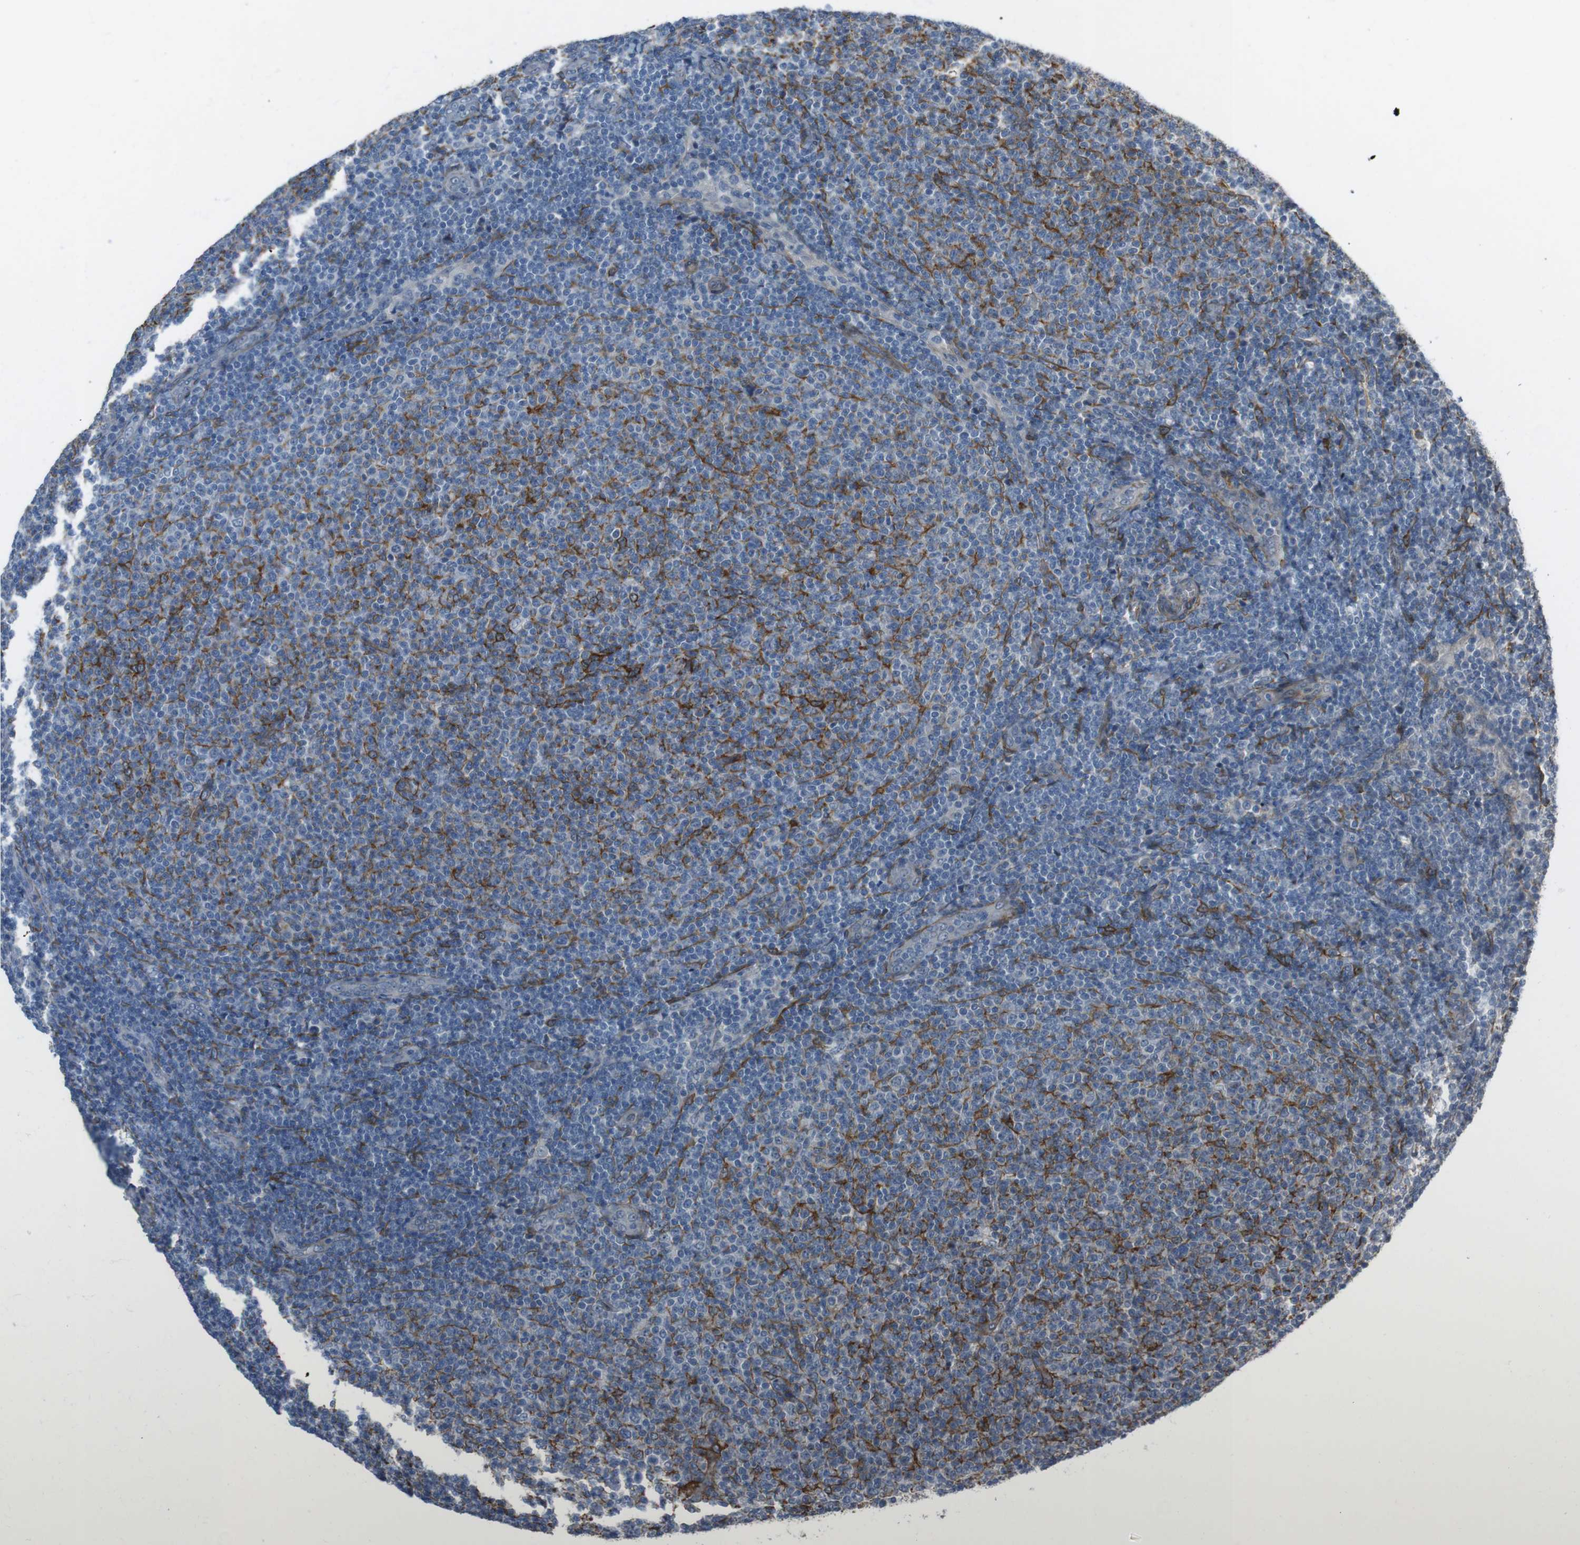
{"staining": {"intensity": "negative", "quantity": "none", "location": "none"}, "tissue": "lymphoma", "cell_type": "Tumor cells", "image_type": "cancer", "snomed": [{"axis": "morphology", "description": "Malignant lymphoma, non-Hodgkin's type, Low grade"}, {"axis": "topography", "description": "Lymph node"}], "caption": "Tumor cells show no significant protein staining in lymphoma. (Stains: DAB immunohistochemistry (IHC) with hematoxylin counter stain, Microscopy: brightfield microscopy at high magnification).", "gene": "ANK2", "patient": {"sex": "male", "age": 66}}